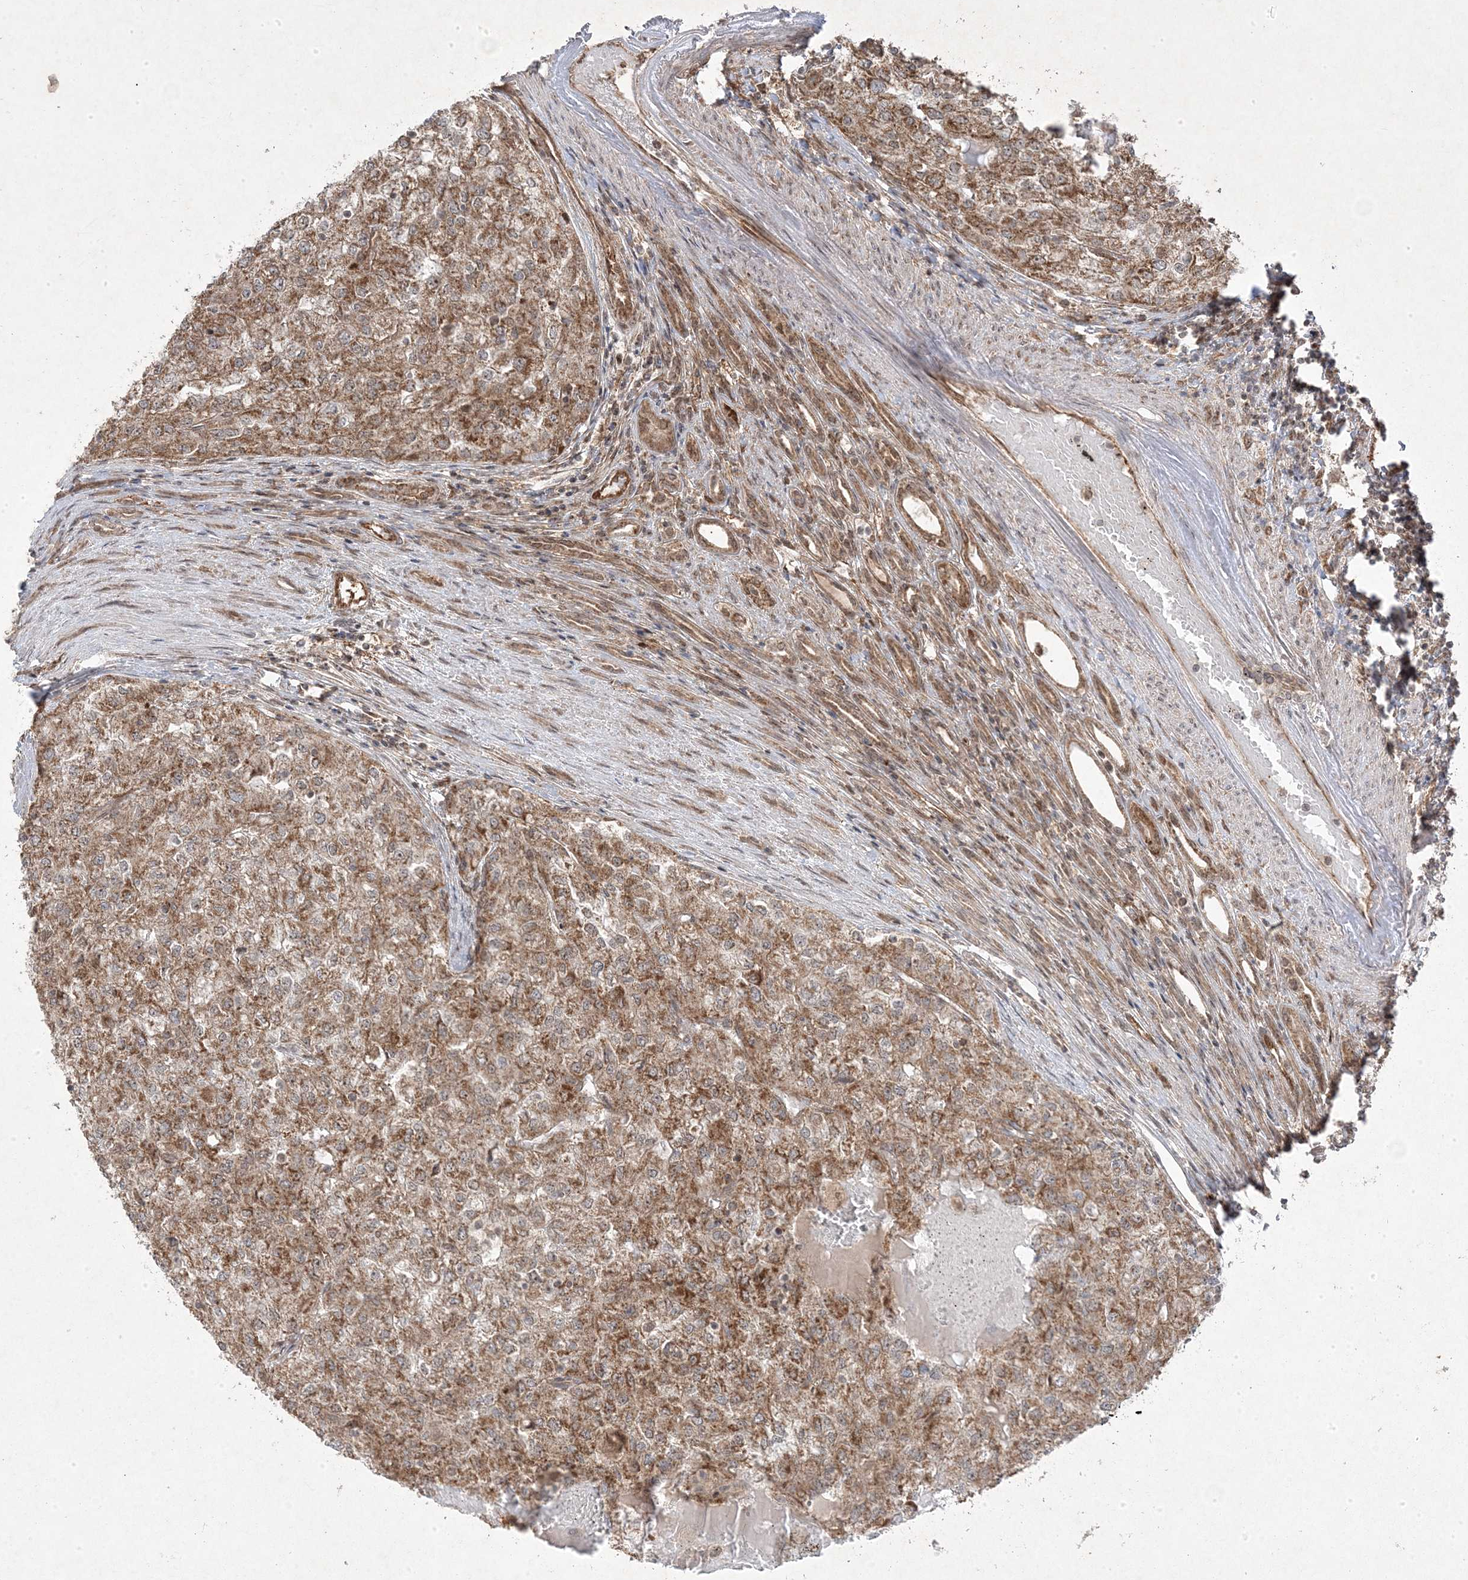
{"staining": {"intensity": "moderate", "quantity": ">75%", "location": "cytoplasmic/membranous"}, "tissue": "renal cancer", "cell_type": "Tumor cells", "image_type": "cancer", "snomed": [{"axis": "morphology", "description": "Adenocarcinoma, NOS"}, {"axis": "topography", "description": "Kidney"}], "caption": "This image reveals immunohistochemistry (IHC) staining of adenocarcinoma (renal), with medium moderate cytoplasmic/membranous expression in approximately >75% of tumor cells.", "gene": "PLEKHM2", "patient": {"sex": "female", "age": 54}}